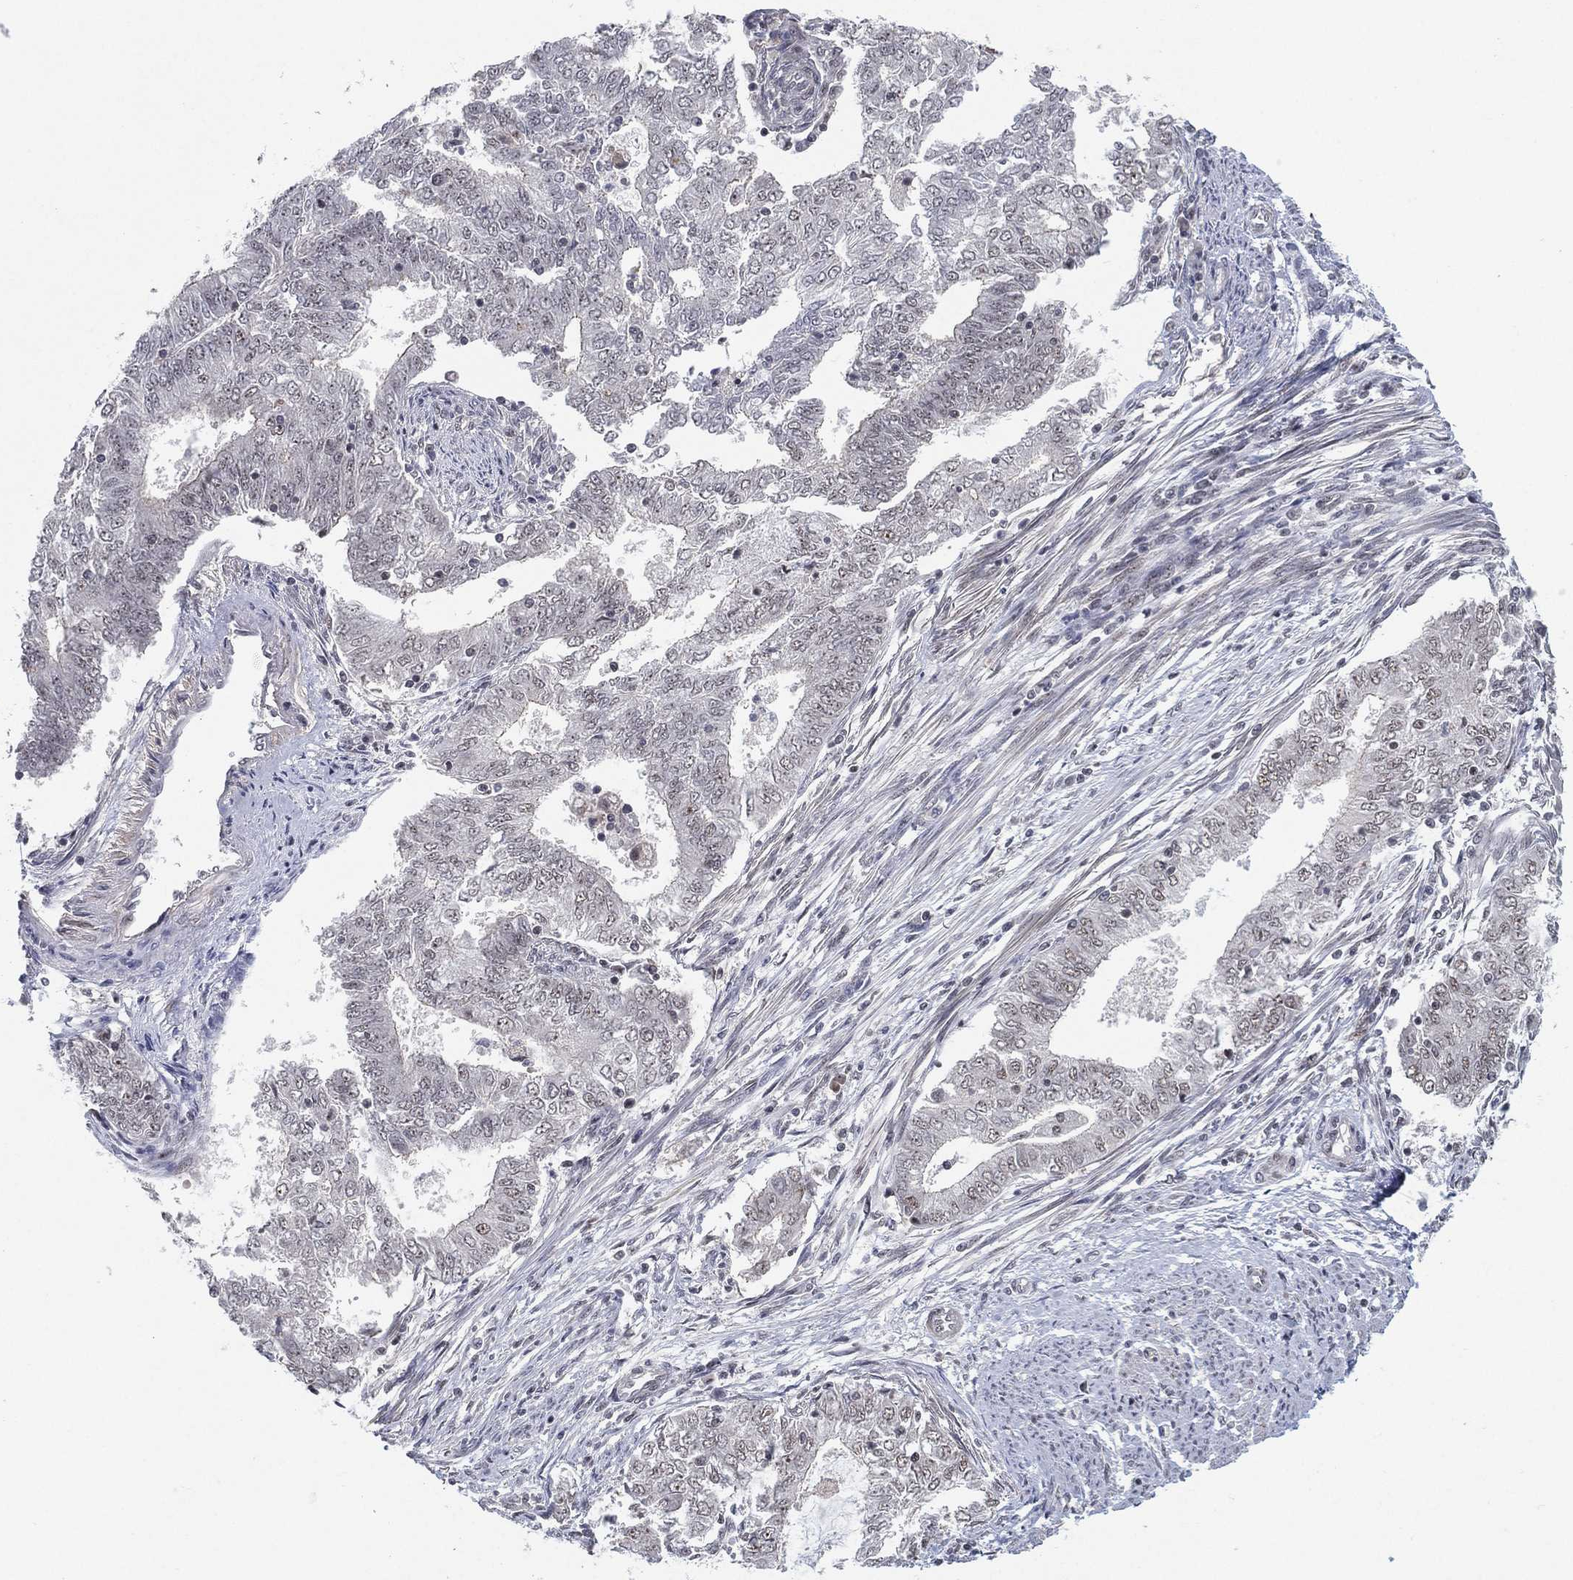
{"staining": {"intensity": "negative", "quantity": "none", "location": "none"}, "tissue": "endometrial cancer", "cell_type": "Tumor cells", "image_type": "cancer", "snomed": [{"axis": "morphology", "description": "Adenocarcinoma, NOS"}, {"axis": "topography", "description": "Endometrium"}], "caption": "There is no significant expression in tumor cells of endometrial adenocarcinoma.", "gene": "DGCR8", "patient": {"sex": "female", "age": 62}}